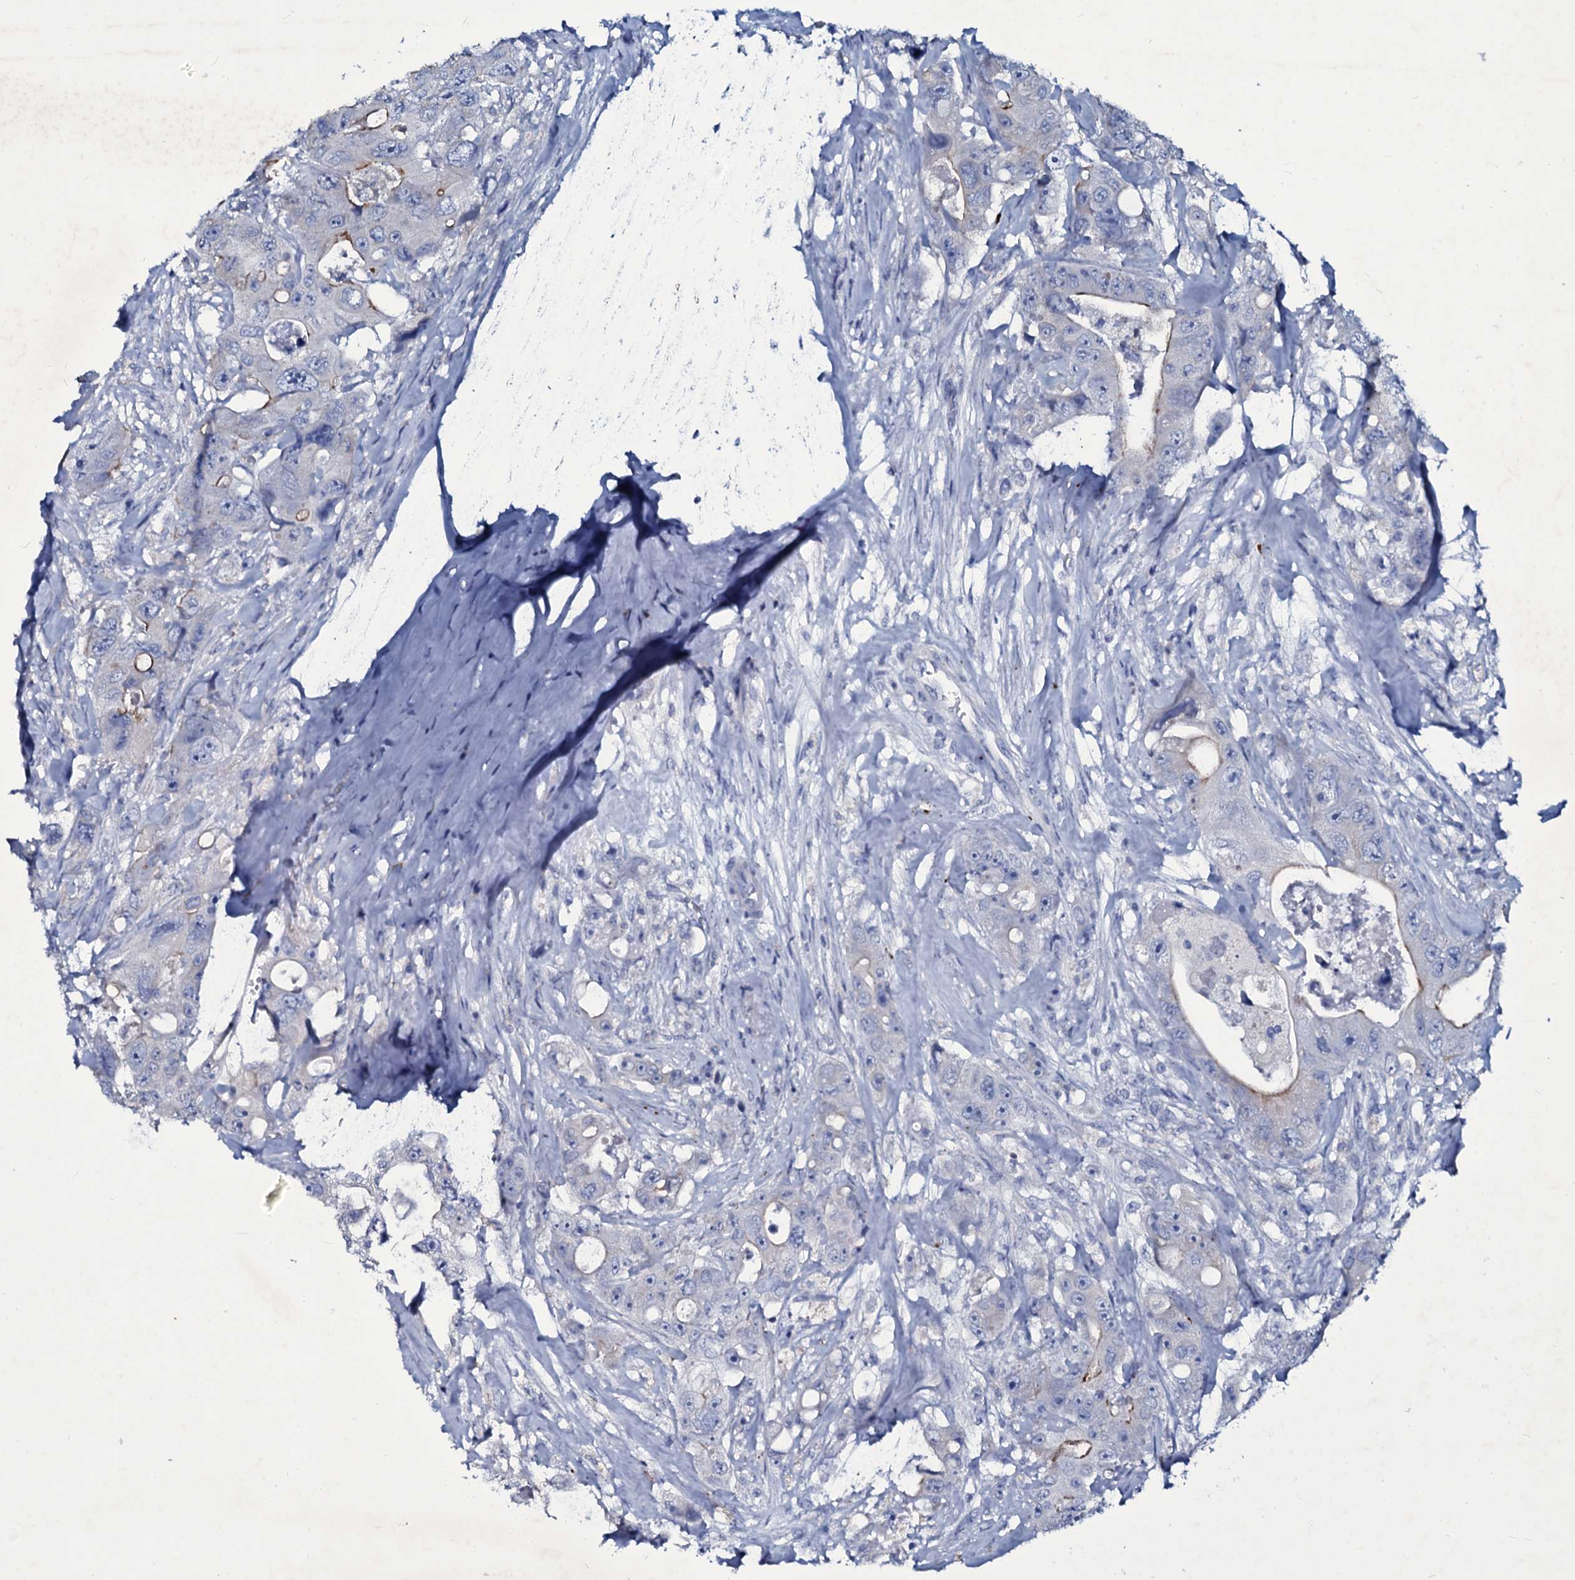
{"staining": {"intensity": "negative", "quantity": "none", "location": "none"}, "tissue": "colorectal cancer", "cell_type": "Tumor cells", "image_type": "cancer", "snomed": [{"axis": "morphology", "description": "Adenocarcinoma, NOS"}, {"axis": "topography", "description": "Colon"}], "caption": "Colorectal adenocarcinoma was stained to show a protein in brown. There is no significant staining in tumor cells.", "gene": "SELENOT", "patient": {"sex": "female", "age": 46}}